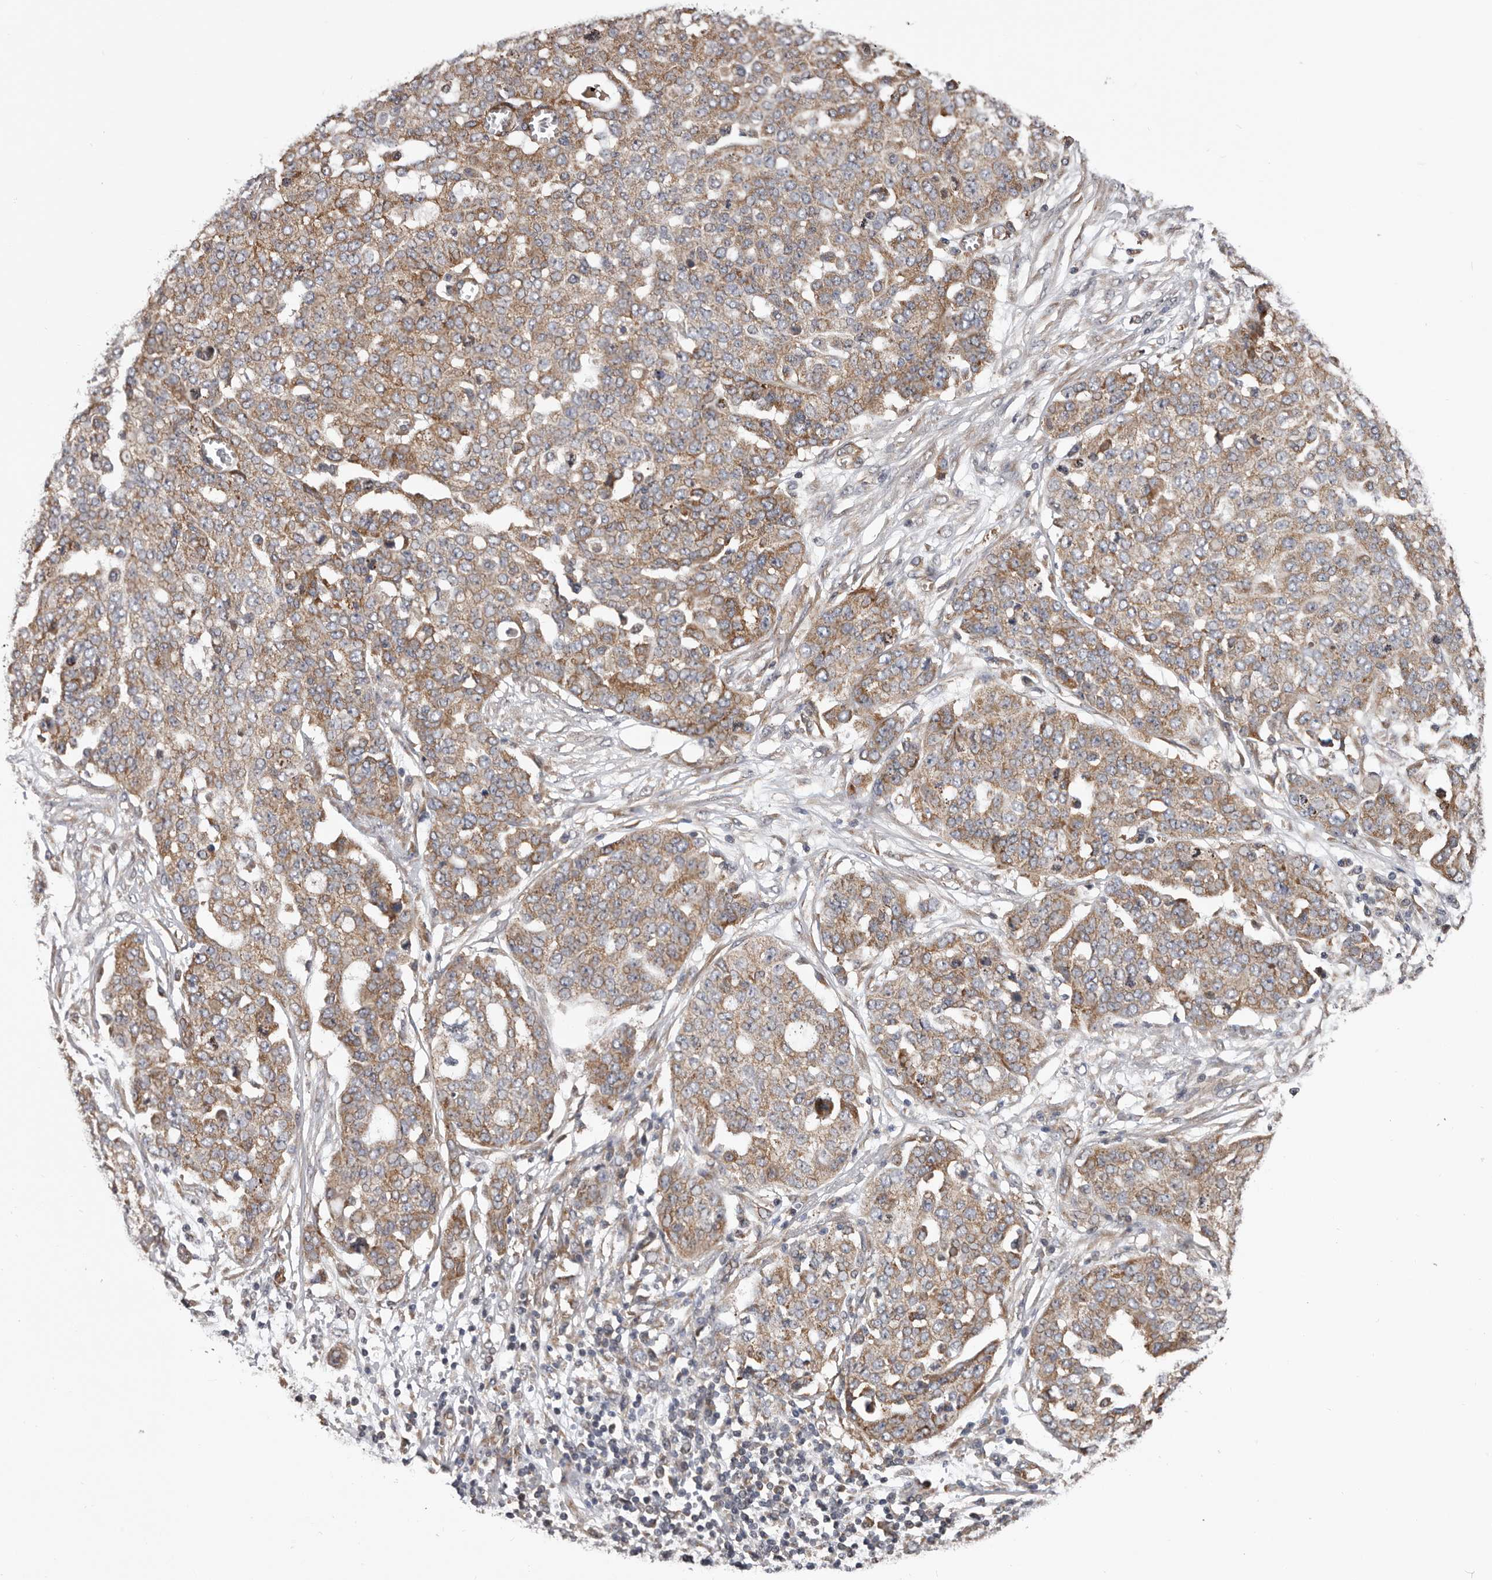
{"staining": {"intensity": "moderate", "quantity": ">75%", "location": "cytoplasmic/membranous"}, "tissue": "ovarian cancer", "cell_type": "Tumor cells", "image_type": "cancer", "snomed": [{"axis": "morphology", "description": "Cystadenocarcinoma, serous, NOS"}, {"axis": "topography", "description": "Soft tissue"}, {"axis": "topography", "description": "Ovary"}], "caption": "The micrograph reveals immunohistochemical staining of ovarian cancer. There is moderate cytoplasmic/membranous positivity is present in about >75% of tumor cells.", "gene": "VPS37A", "patient": {"sex": "female", "age": 57}}